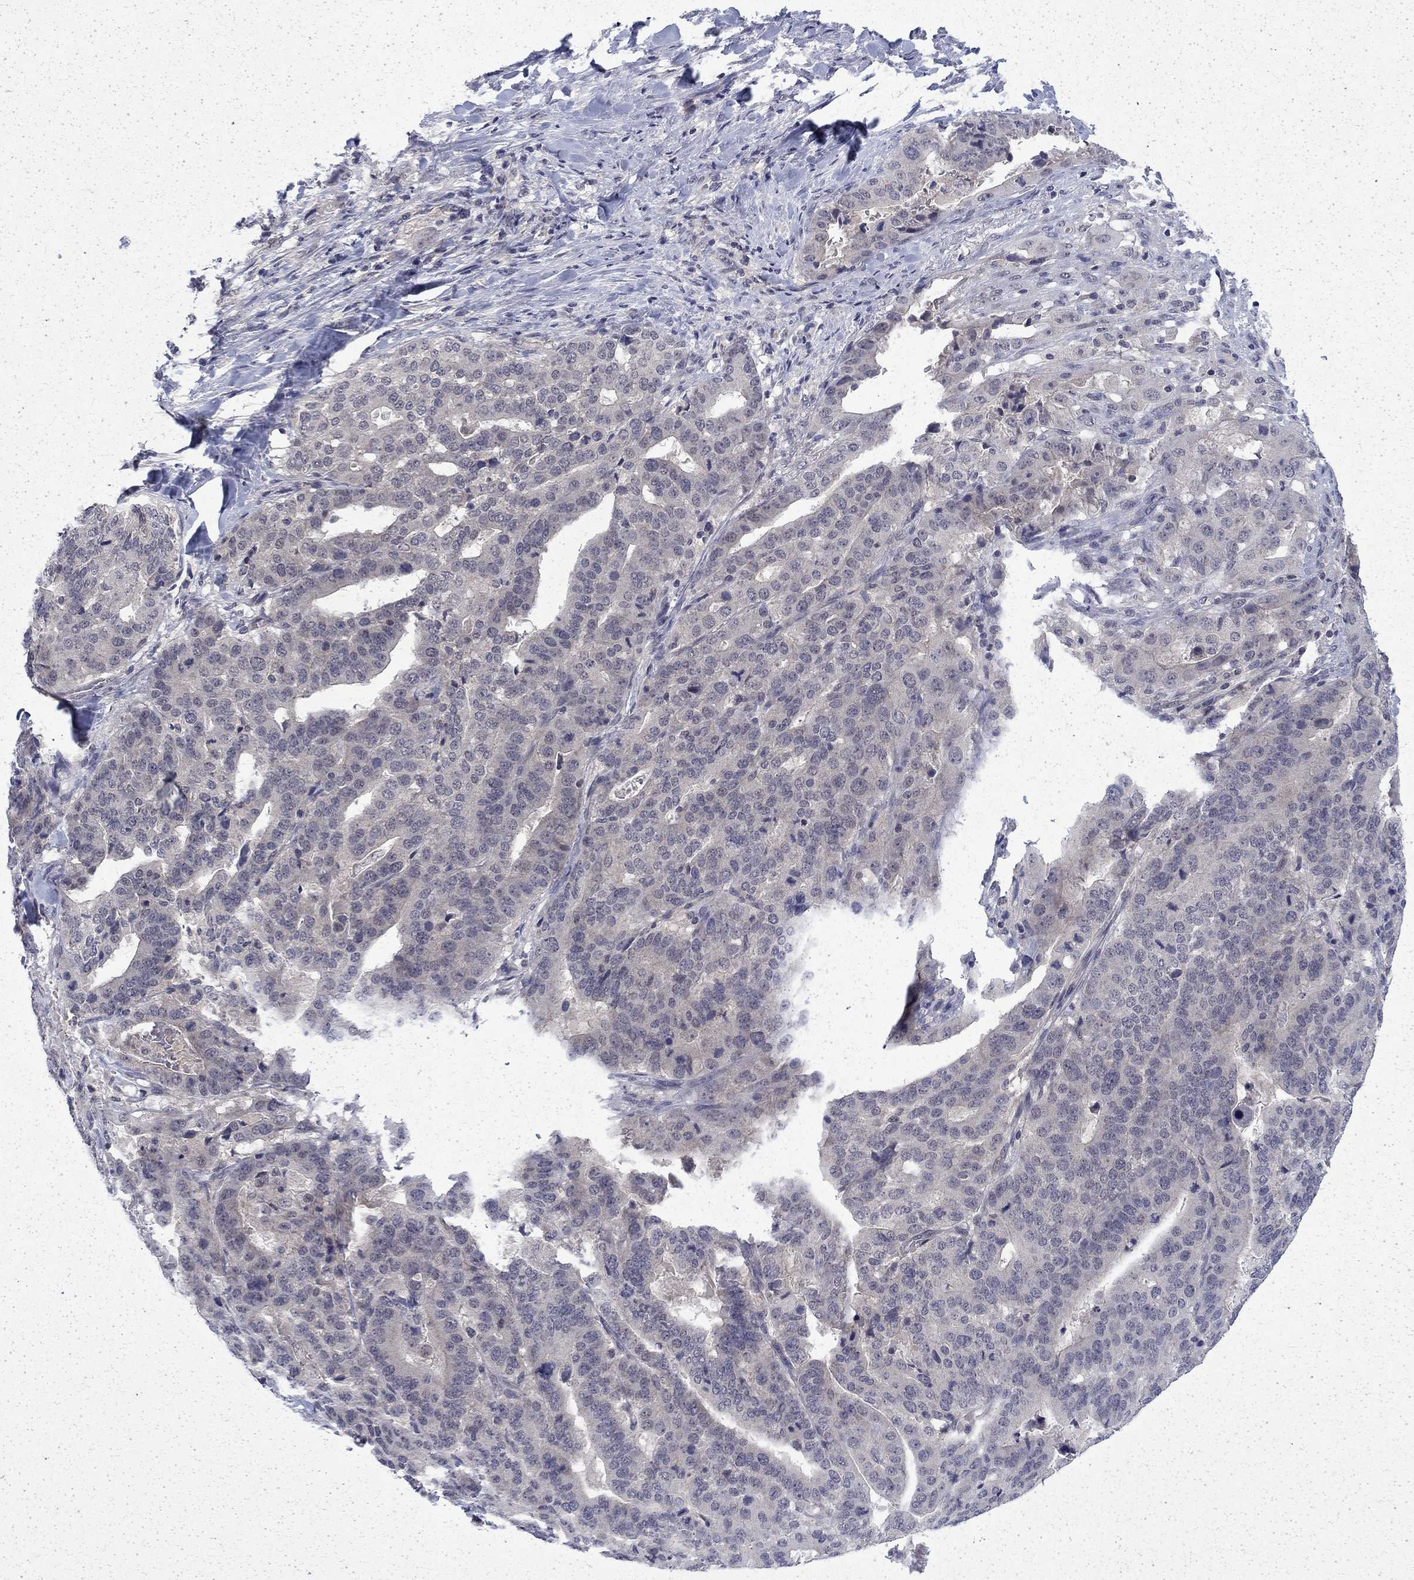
{"staining": {"intensity": "negative", "quantity": "none", "location": "none"}, "tissue": "stomach cancer", "cell_type": "Tumor cells", "image_type": "cancer", "snomed": [{"axis": "morphology", "description": "Adenocarcinoma, NOS"}, {"axis": "topography", "description": "Stomach"}], "caption": "An immunohistochemistry (IHC) micrograph of stomach adenocarcinoma is shown. There is no staining in tumor cells of stomach adenocarcinoma.", "gene": "CHAT", "patient": {"sex": "male", "age": 48}}